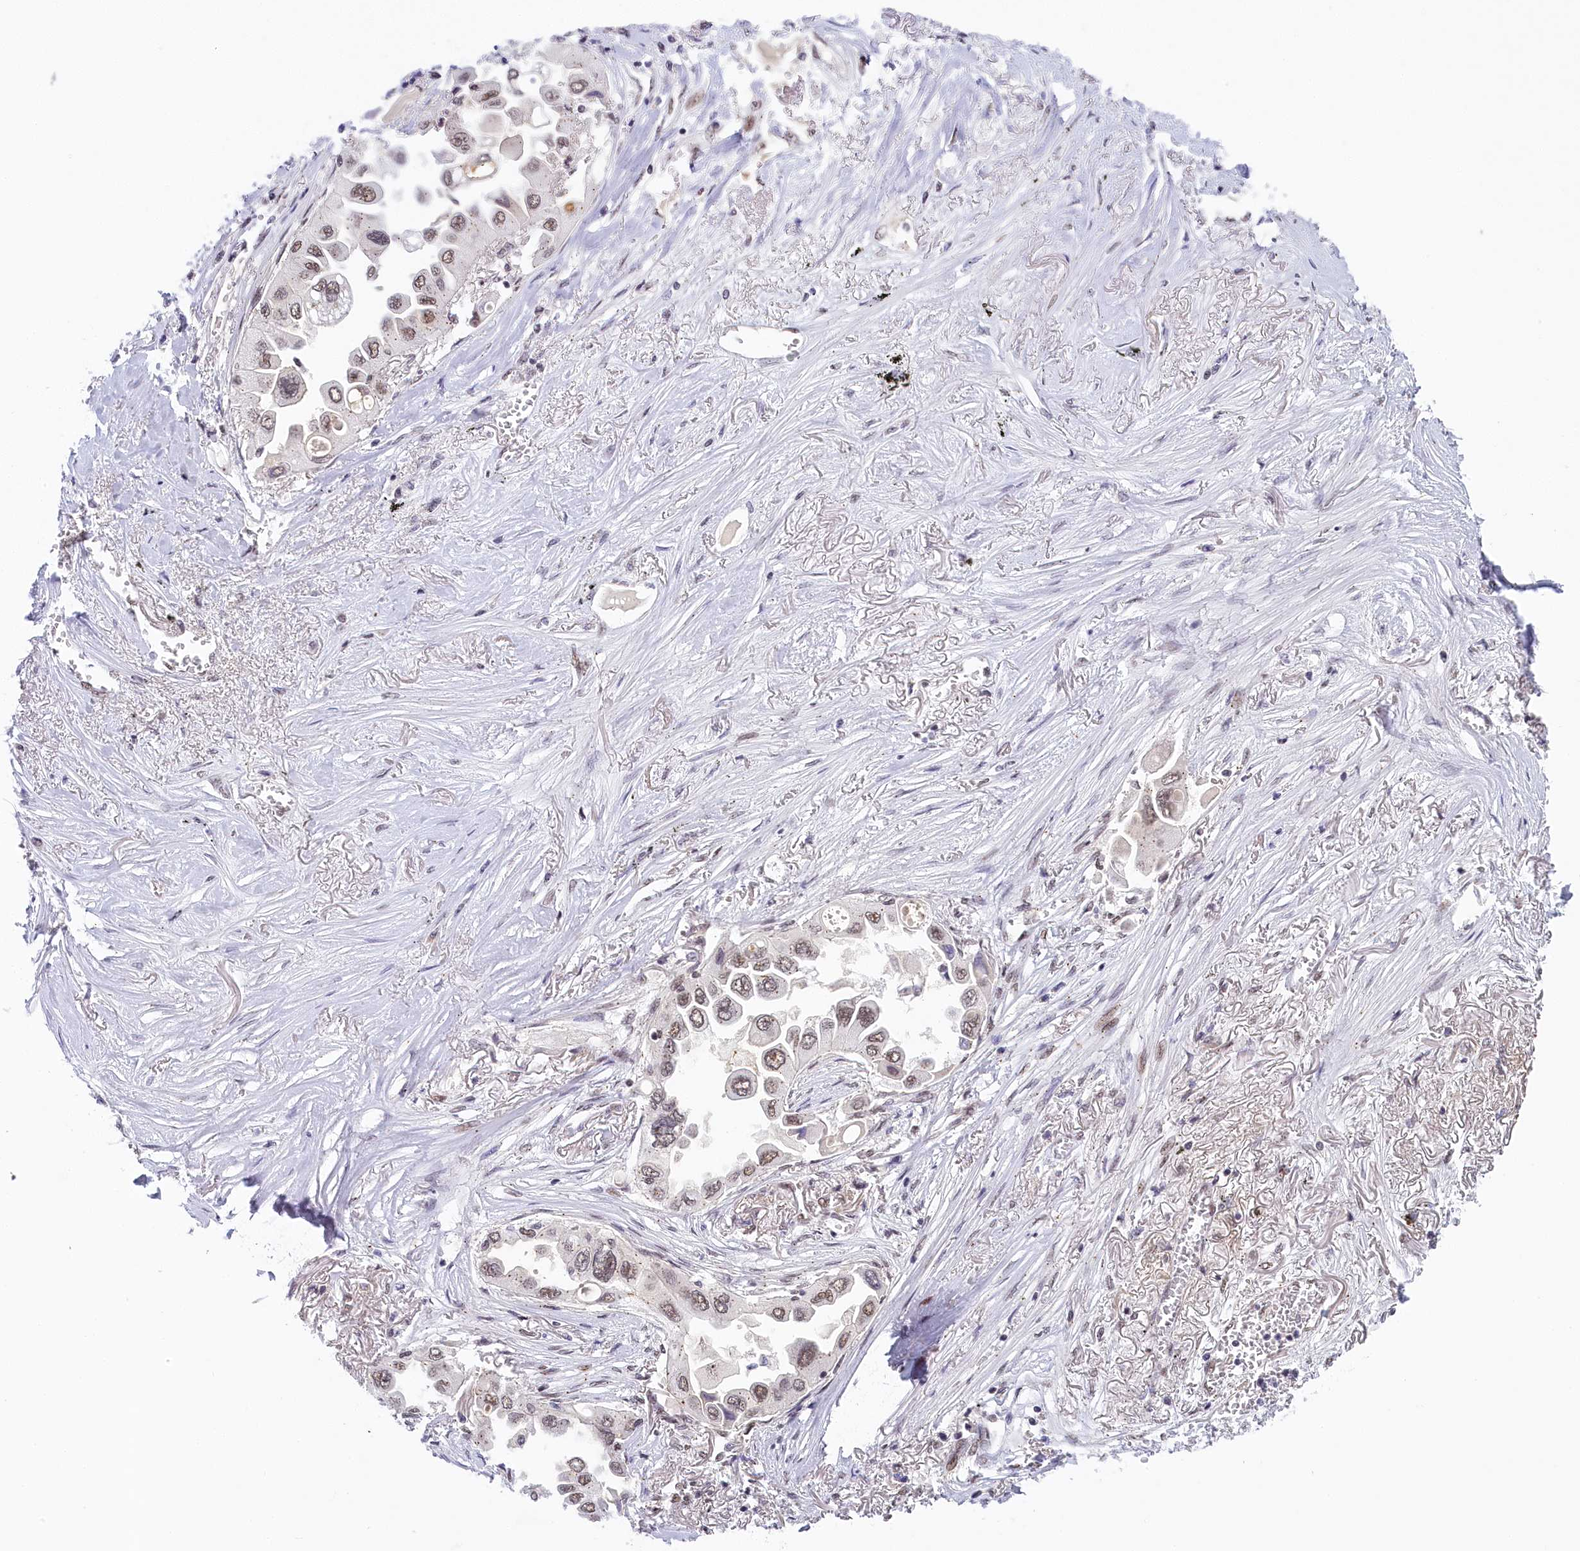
{"staining": {"intensity": "moderate", "quantity": ">75%", "location": "nuclear"}, "tissue": "lung cancer", "cell_type": "Tumor cells", "image_type": "cancer", "snomed": [{"axis": "morphology", "description": "Adenocarcinoma, NOS"}, {"axis": "topography", "description": "Lung"}], "caption": "Approximately >75% of tumor cells in lung adenocarcinoma demonstrate moderate nuclear protein expression as visualized by brown immunohistochemical staining.", "gene": "SEC31B", "patient": {"sex": "female", "age": 76}}